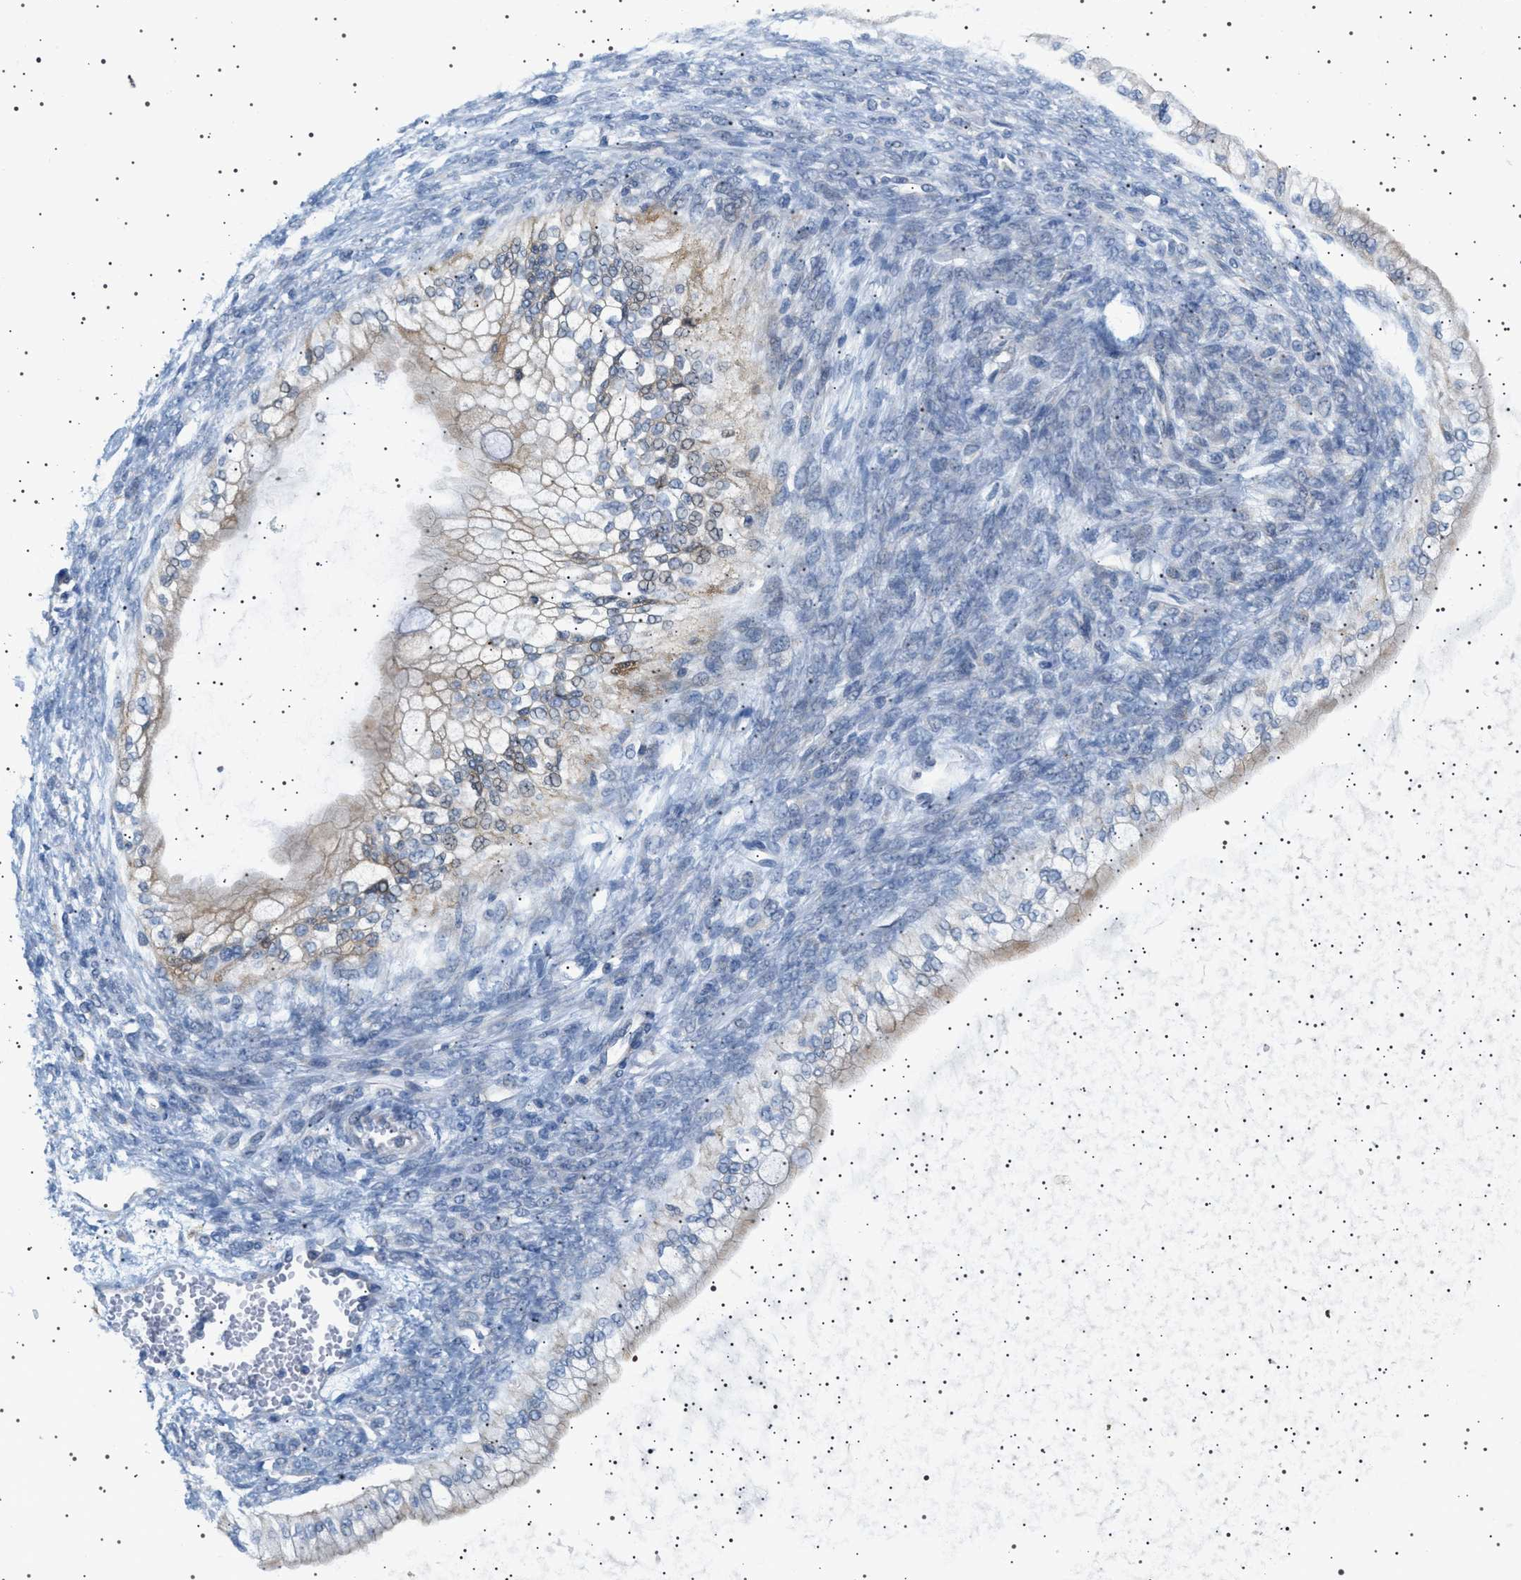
{"staining": {"intensity": "negative", "quantity": "none", "location": "none"}, "tissue": "ovarian cancer", "cell_type": "Tumor cells", "image_type": "cancer", "snomed": [{"axis": "morphology", "description": "Cystadenocarcinoma, mucinous, NOS"}, {"axis": "topography", "description": "Ovary"}], "caption": "This micrograph is of mucinous cystadenocarcinoma (ovarian) stained with immunohistochemistry (IHC) to label a protein in brown with the nuclei are counter-stained blue. There is no staining in tumor cells. (Brightfield microscopy of DAB (3,3'-diaminobenzidine) IHC at high magnification).", "gene": "ADCY10", "patient": {"sex": "female", "age": 57}}